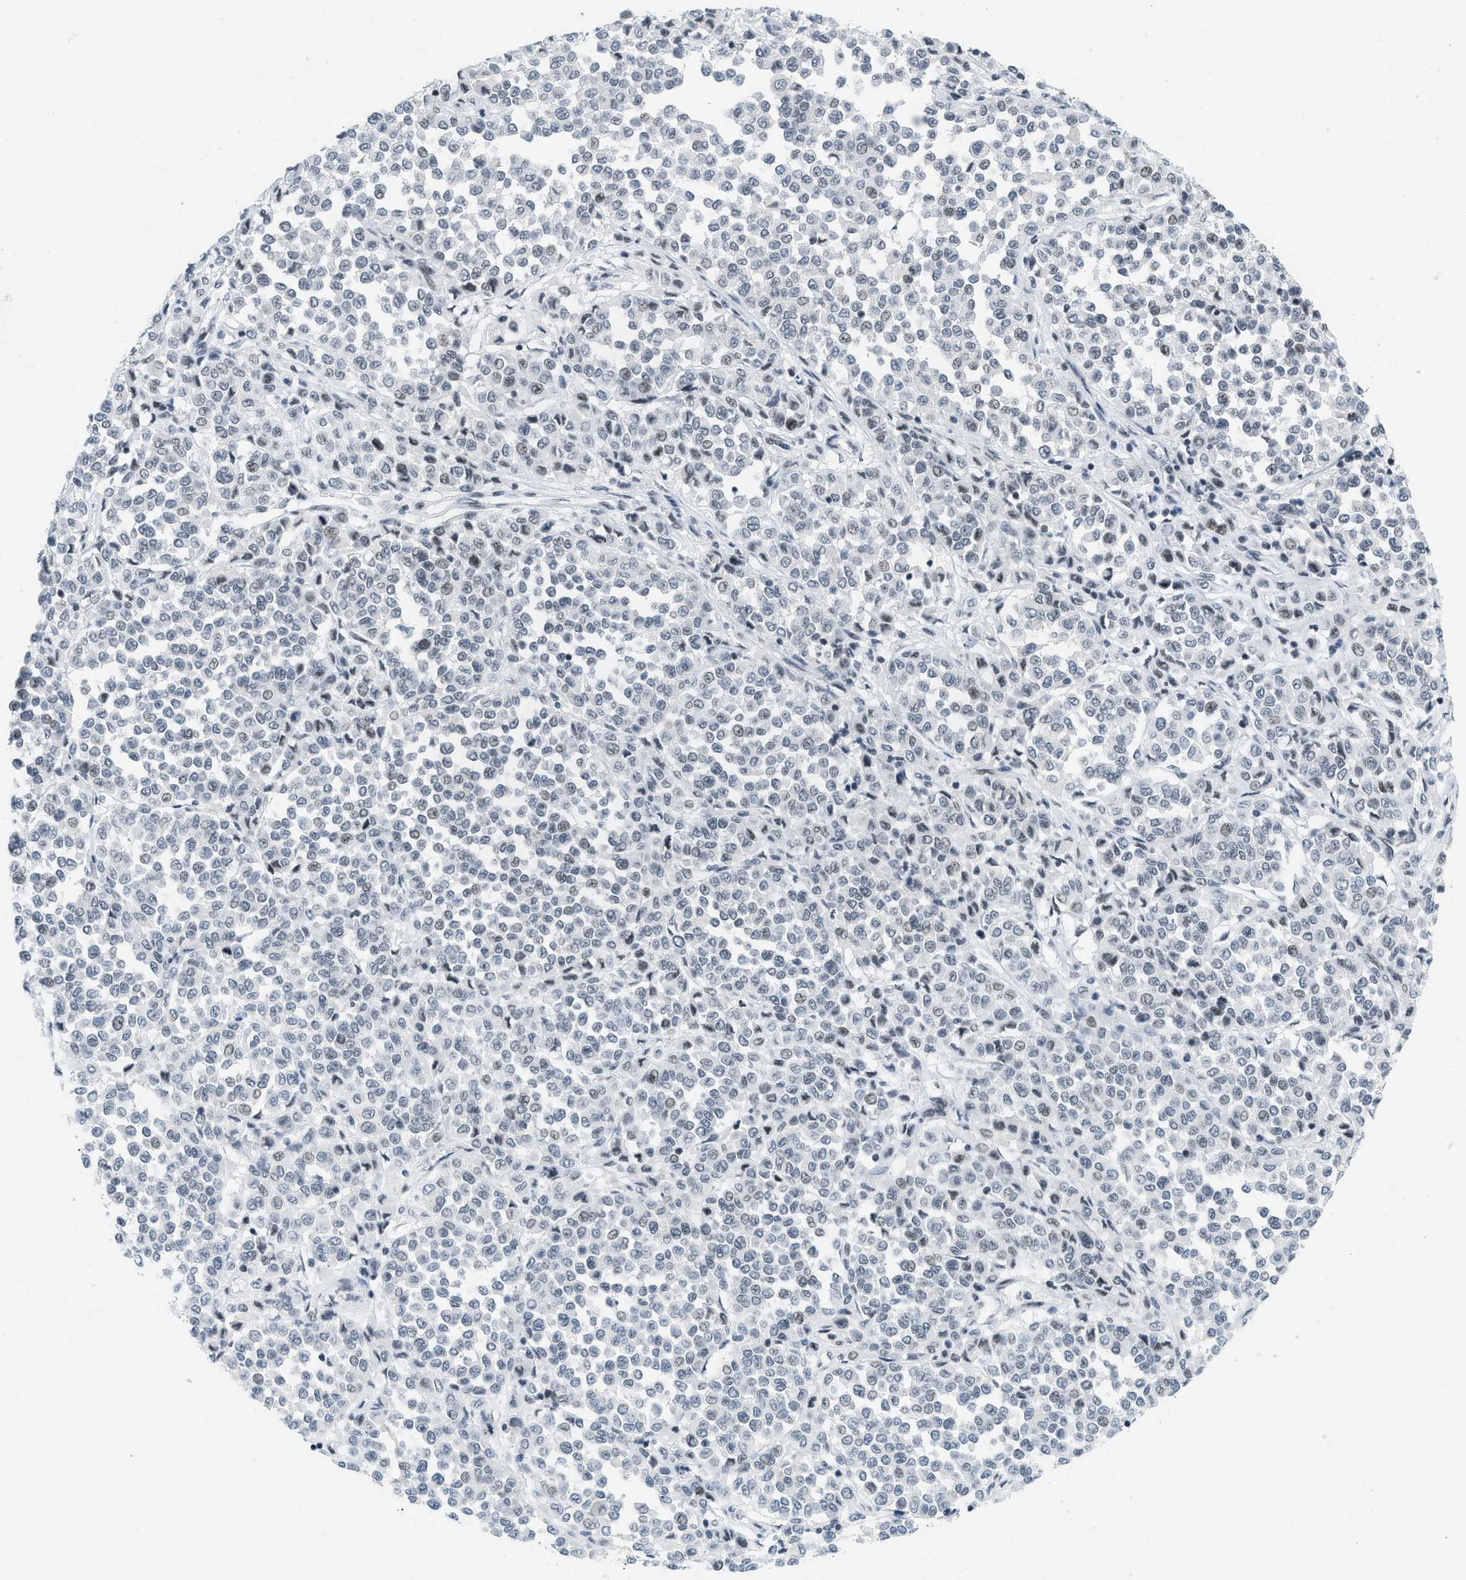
{"staining": {"intensity": "weak", "quantity": "<25%", "location": "nuclear"}, "tissue": "melanoma", "cell_type": "Tumor cells", "image_type": "cancer", "snomed": [{"axis": "morphology", "description": "Malignant melanoma, Metastatic site"}, {"axis": "topography", "description": "Pancreas"}], "caption": "Immunohistochemistry (IHC) histopathology image of neoplastic tissue: malignant melanoma (metastatic site) stained with DAB (3,3'-diaminobenzidine) reveals no significant protein expression in tumor cells. Nuclei are stained in blue.", "gene": "PBX1", "patient": {"sex": "female", "age": 30}}